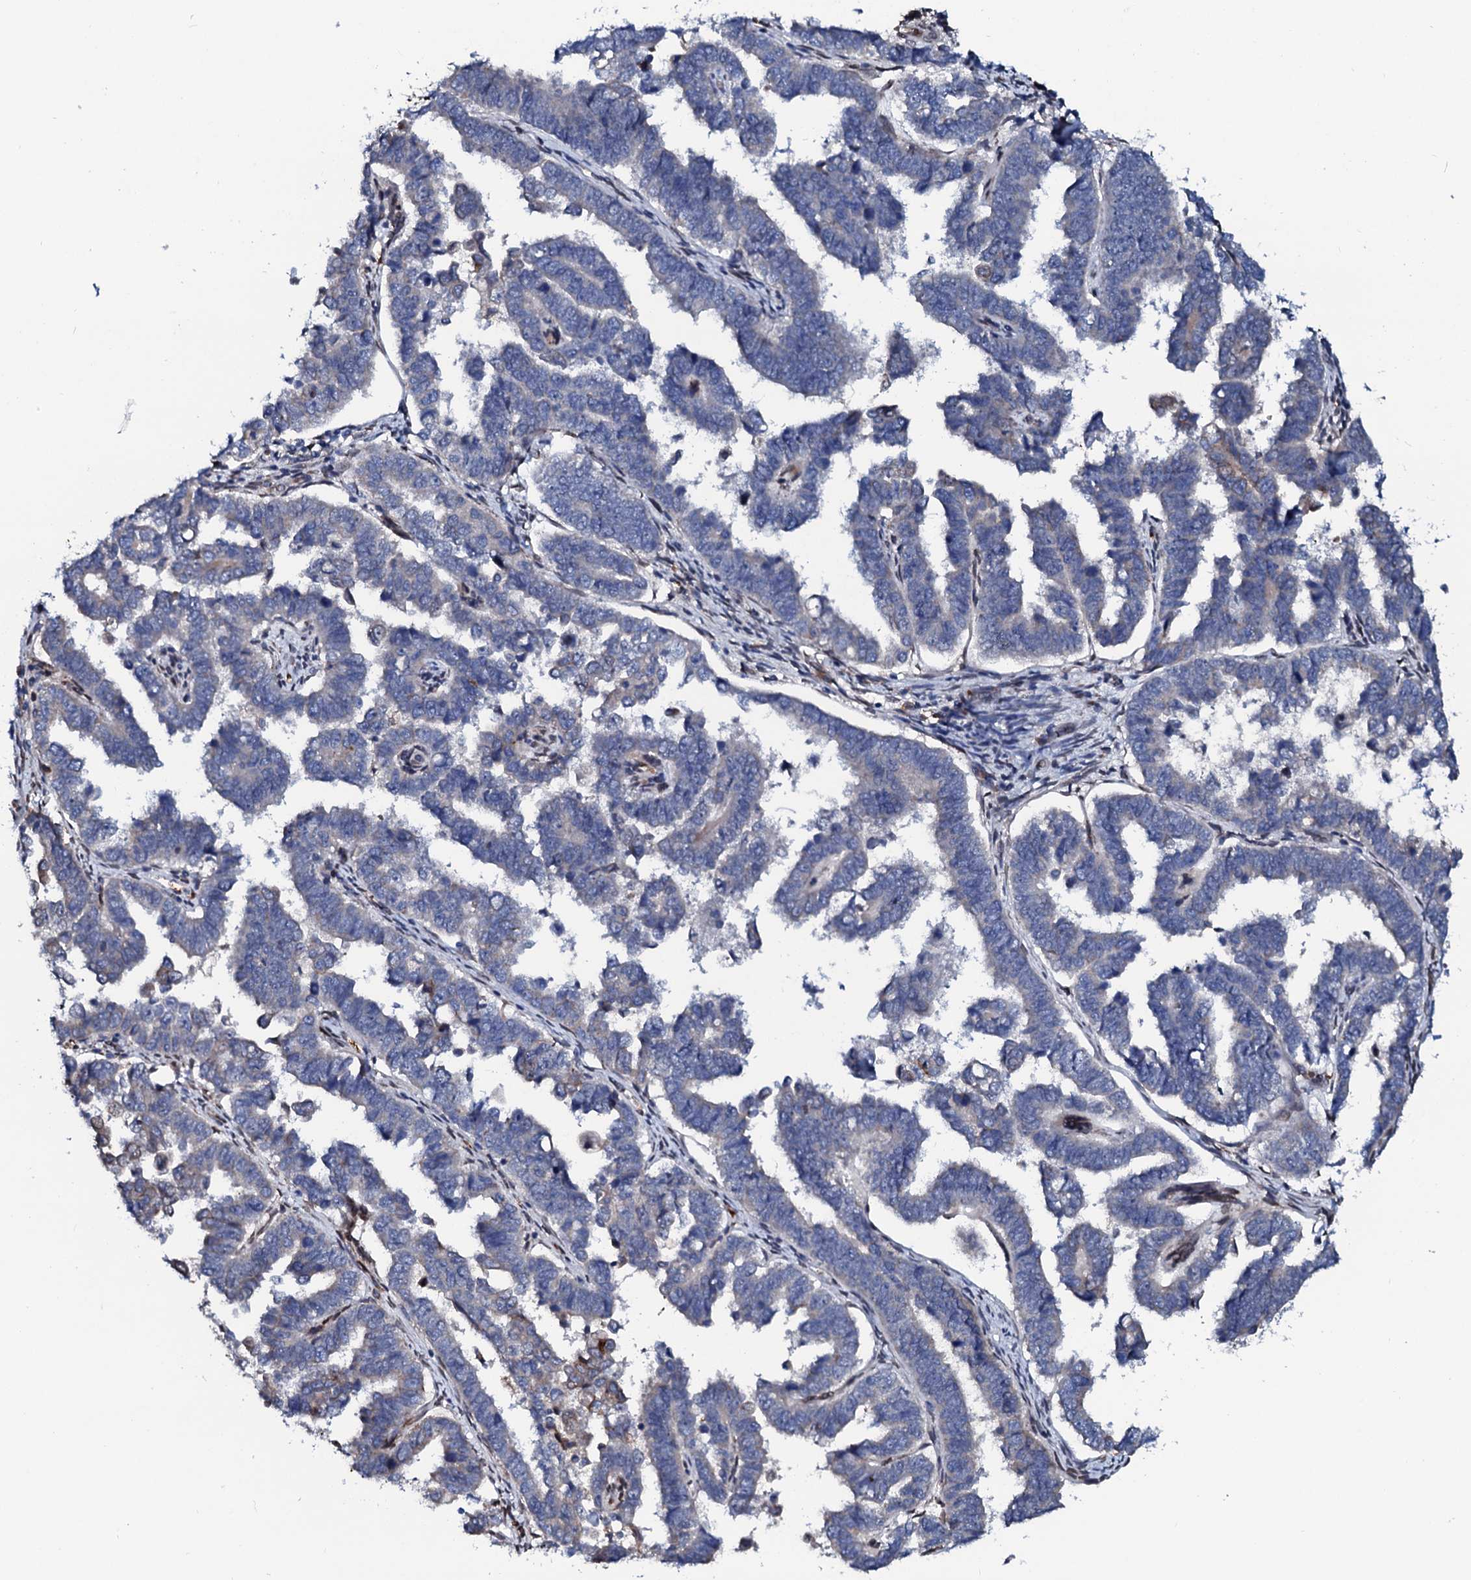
{"staining": {"intensity": "negative", "quantity": "none", "location": "none"}, "tissue": "endometrial cancer", "cell_type": "Tumor cells", "image_type": "cancer", "snomed": [{"axis": "morphology", "description": "Adenocarcinoma, NOS"}, {"axis": "topography", "description": "Endometrium"}], "caption": "Immunohistochemistry (IHC) histopathology image of neoplastic tissue: adenocarcinoma (endometrial) stained with DAB shows no significant protein positivity in tumor cells.", "gene": "NRP2", "patient": {"sex": "female", "age": 75}}